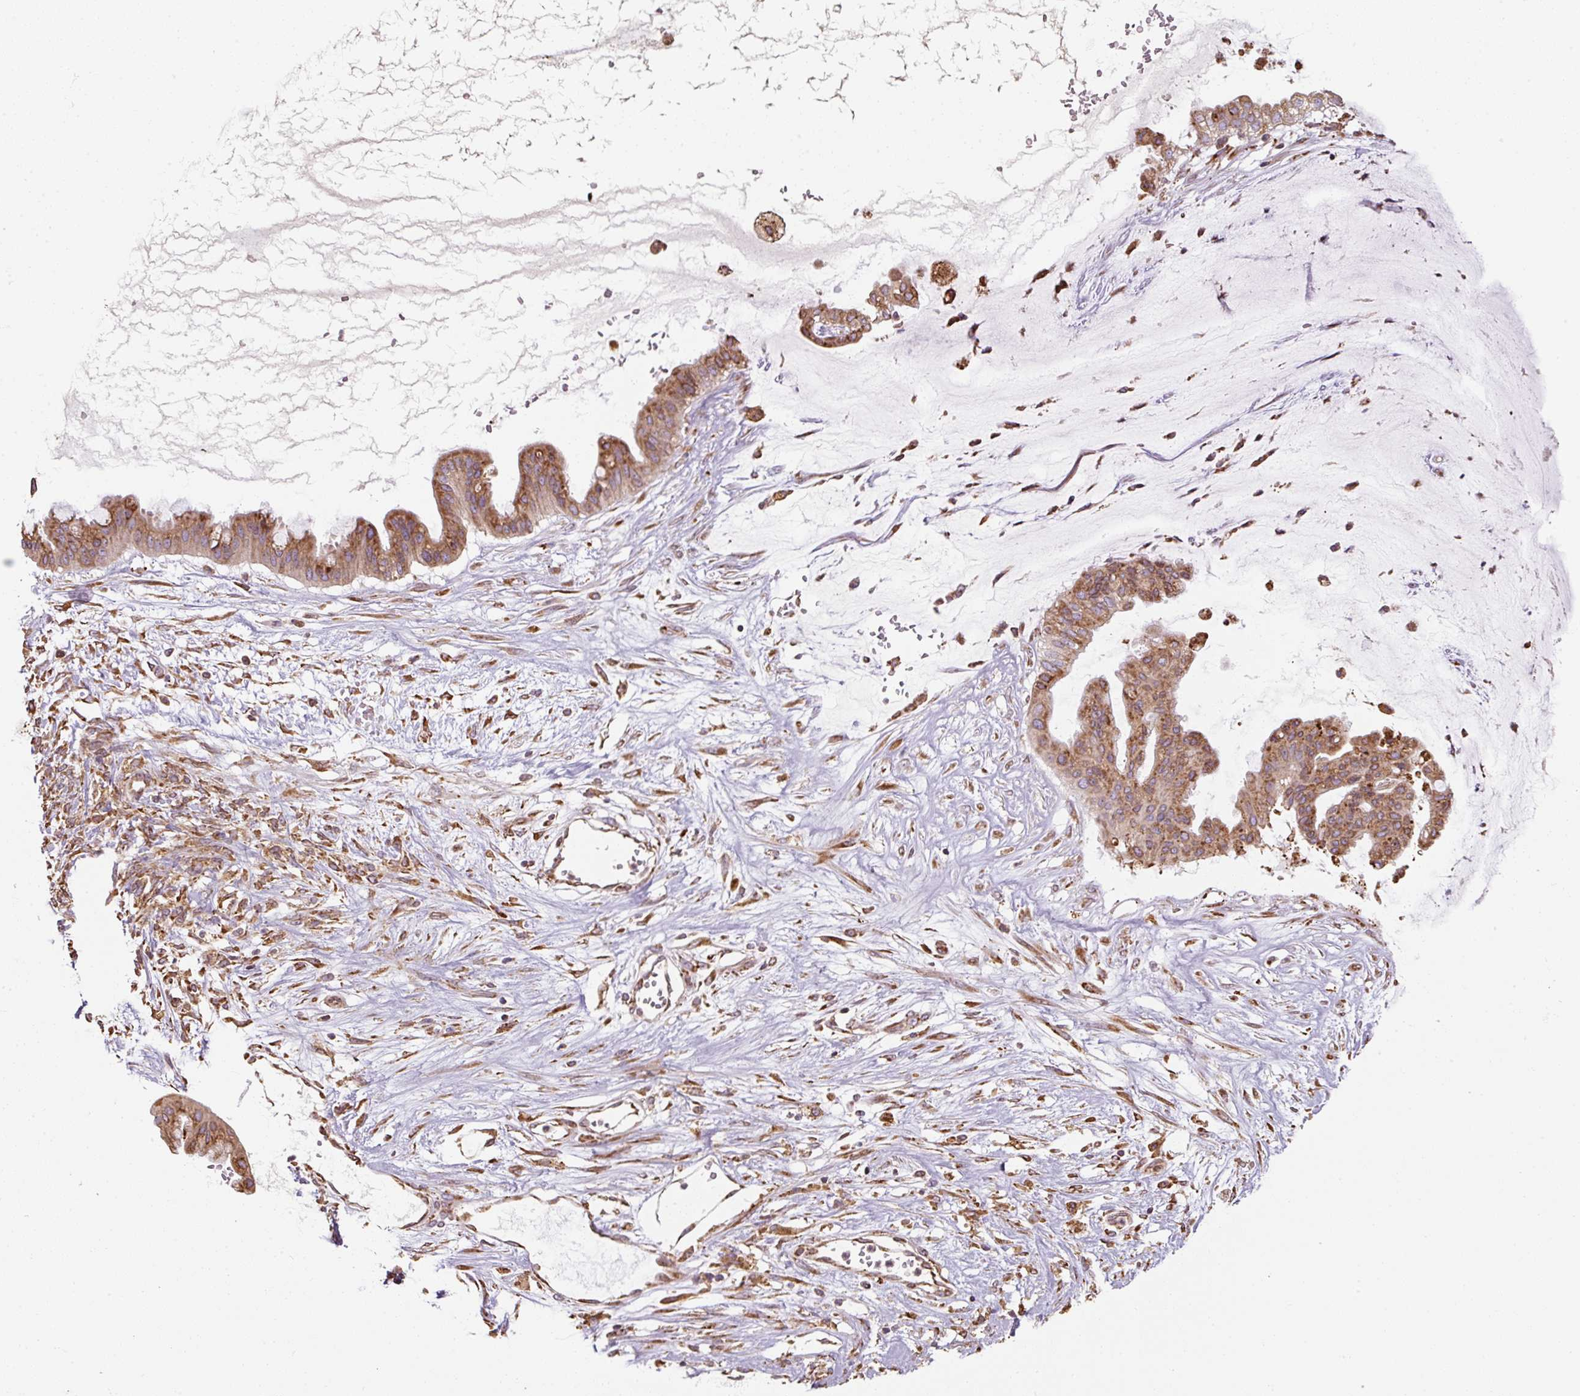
{"staining": {"intensity": "moderate", "quantity": ">75%", "location": "cytoplasmic/membranous"}, "tissue": "ovarian cancer", "cell_type": "Tumor cells", "image_type": "cancer", "snomed": [{"axis": "morphology", "description": "Cystadenocarcinoma, mucinous, NOS"}, {"axis": "topography", "description": "Ovary"}], "caption": "Immunohistochemistry (DAB (3,3'-diaminobenzidine)) staining of mucinous cystadenocarcinoma (ovarian) exhibits moderate cytoplasmic/membranous protein expression in about >75% of tumor cells. (DAB = brown stain, brightfield microscopy at high magnification).", "gene": "PRKCSH", "patient": {"sex": "female", "age": 73}}